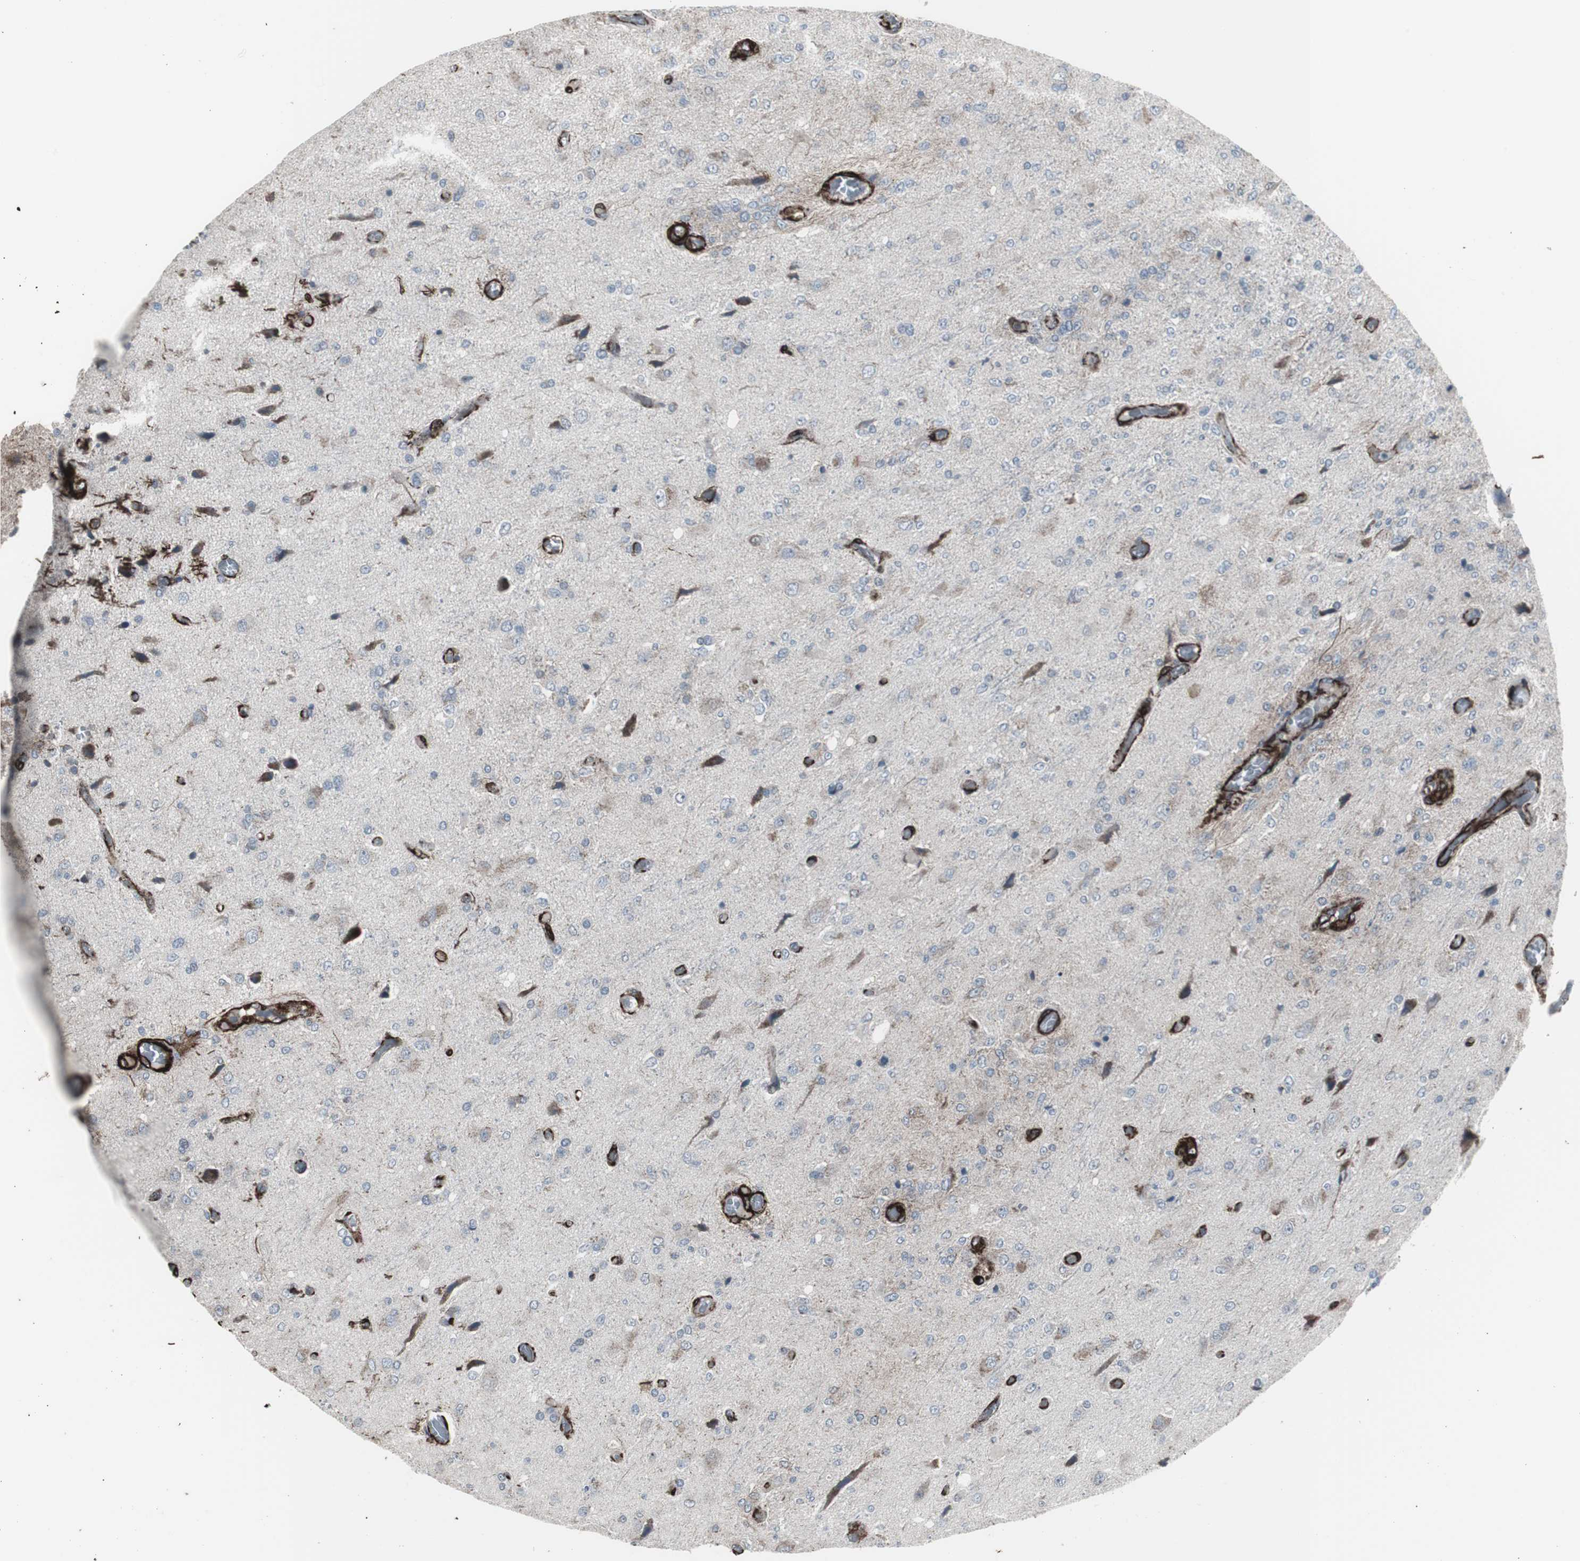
{"staining": {"intensity": "weak", "quantity": "<25%", "location": "cytoplasmic/membranous"}, "tissue": "glioma", "cell_type": "Tumor cells", "image_type": "cancer", "snomed": [{"axis": "morphology", "description": "Normal tissue, NOS"}, {"axis": "morphology", "description": "Glioma, malignant, High grade"}, {"axis": "topography", "description": "Cerebral cortex"}], "caption": "Micrograph shows no protein expression in tumor cells of malignant glioma (high-grade) tissue.", "gene": "PDGFA", "patient": {"sex": "male", "age": 77}}